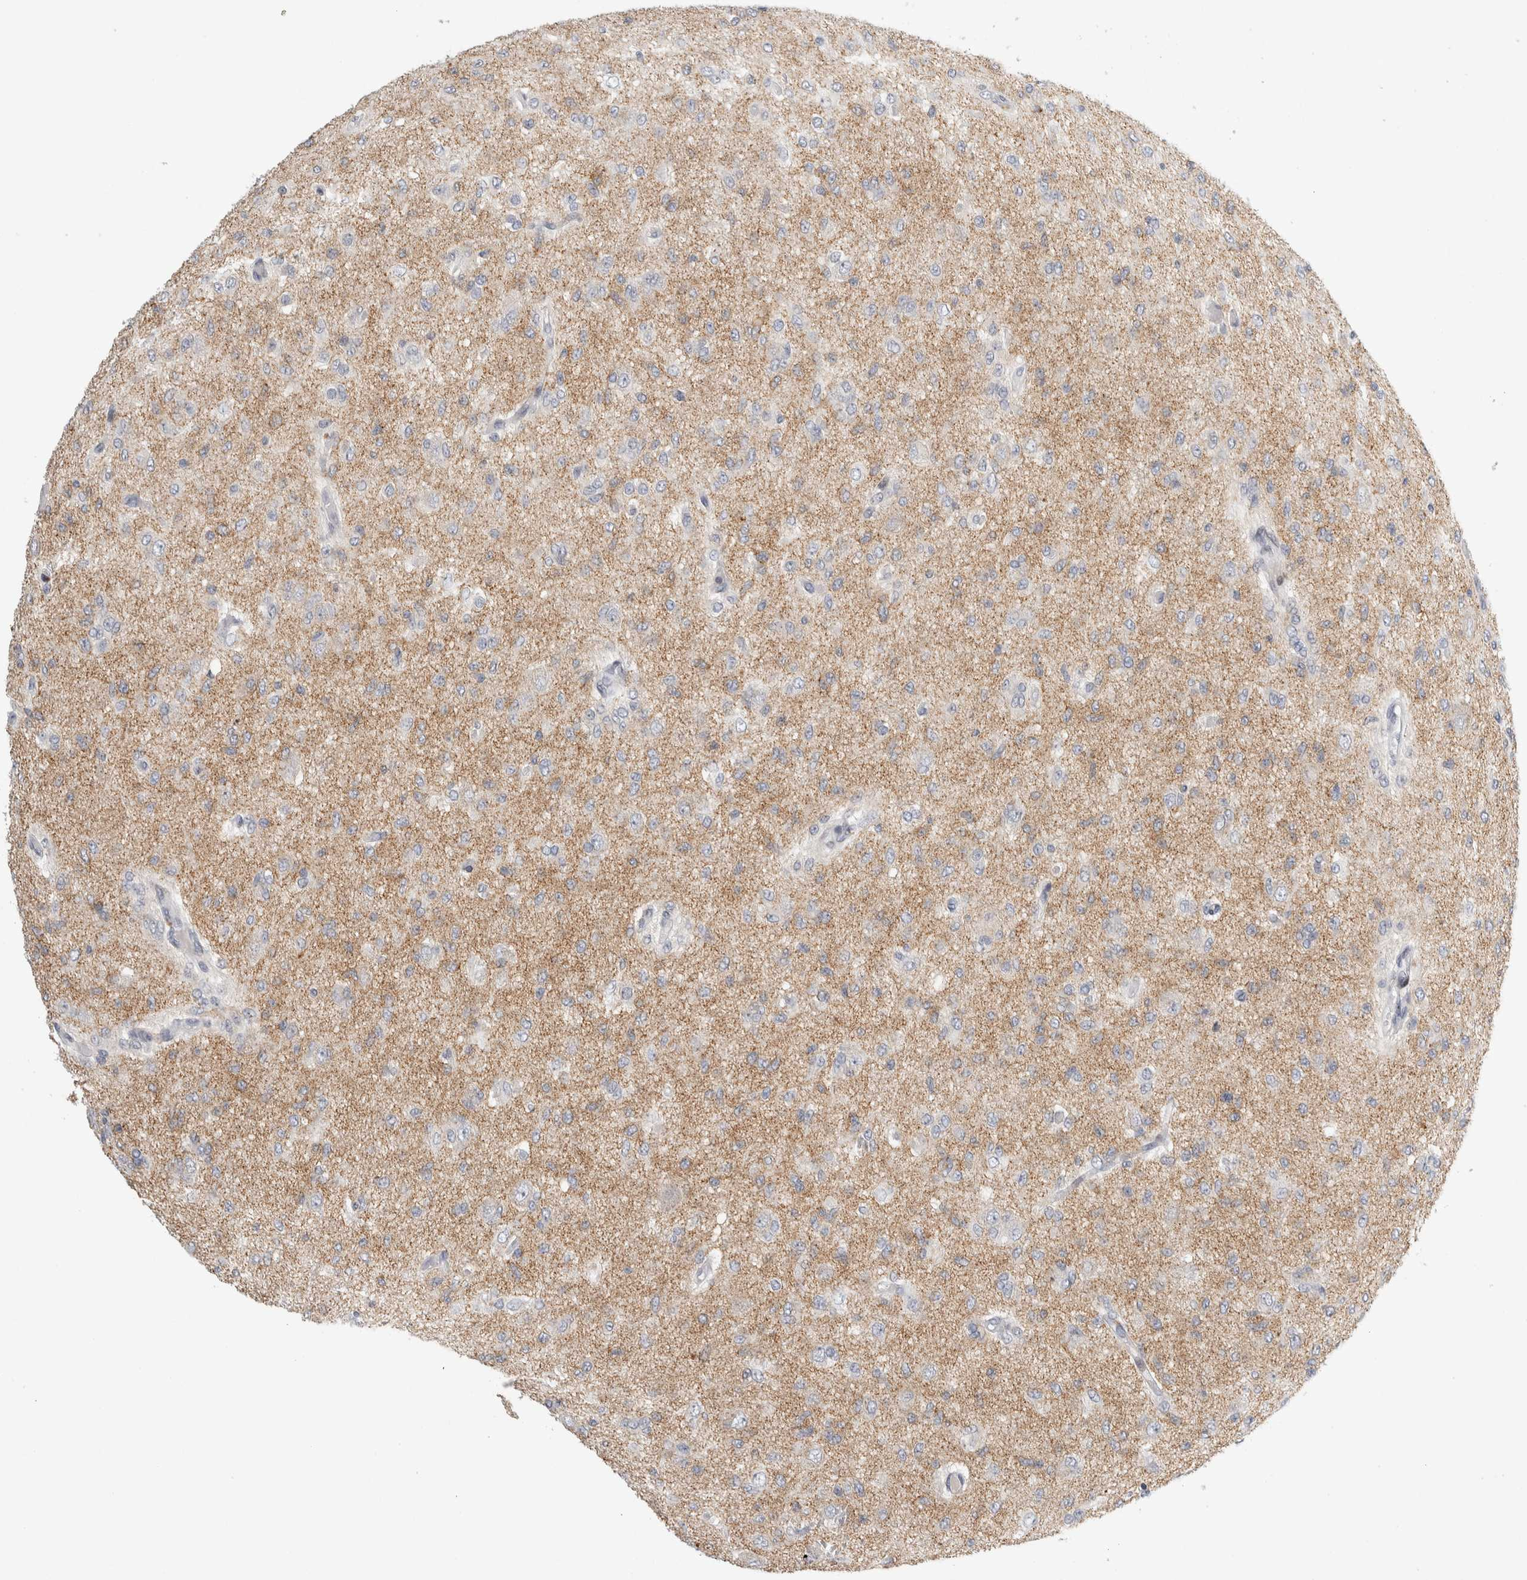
{"staining": {"intensity": "weak", "quantity": "<25%", "location": "cytoplasmic/membranous"}, "tissue": "glioma", "cell_type": "Tumor cells", "image_type": "cancer", "snomed": [{"axis": "morphology", "description": "Glioma, malignant, High grade"}, {"axis": "topography", "description": "Brain"}], "caption": "Histopathology image shows no significant protein expression in tumor cells of high-grade glioma (malignant). (Stains: DAB immunohistochemistry with hematoxylin counter stain, Microscopy: brightfield microscopy at high magnification).", "gene": "UTP25", "patient": {"sex": "female", "age": 59}}